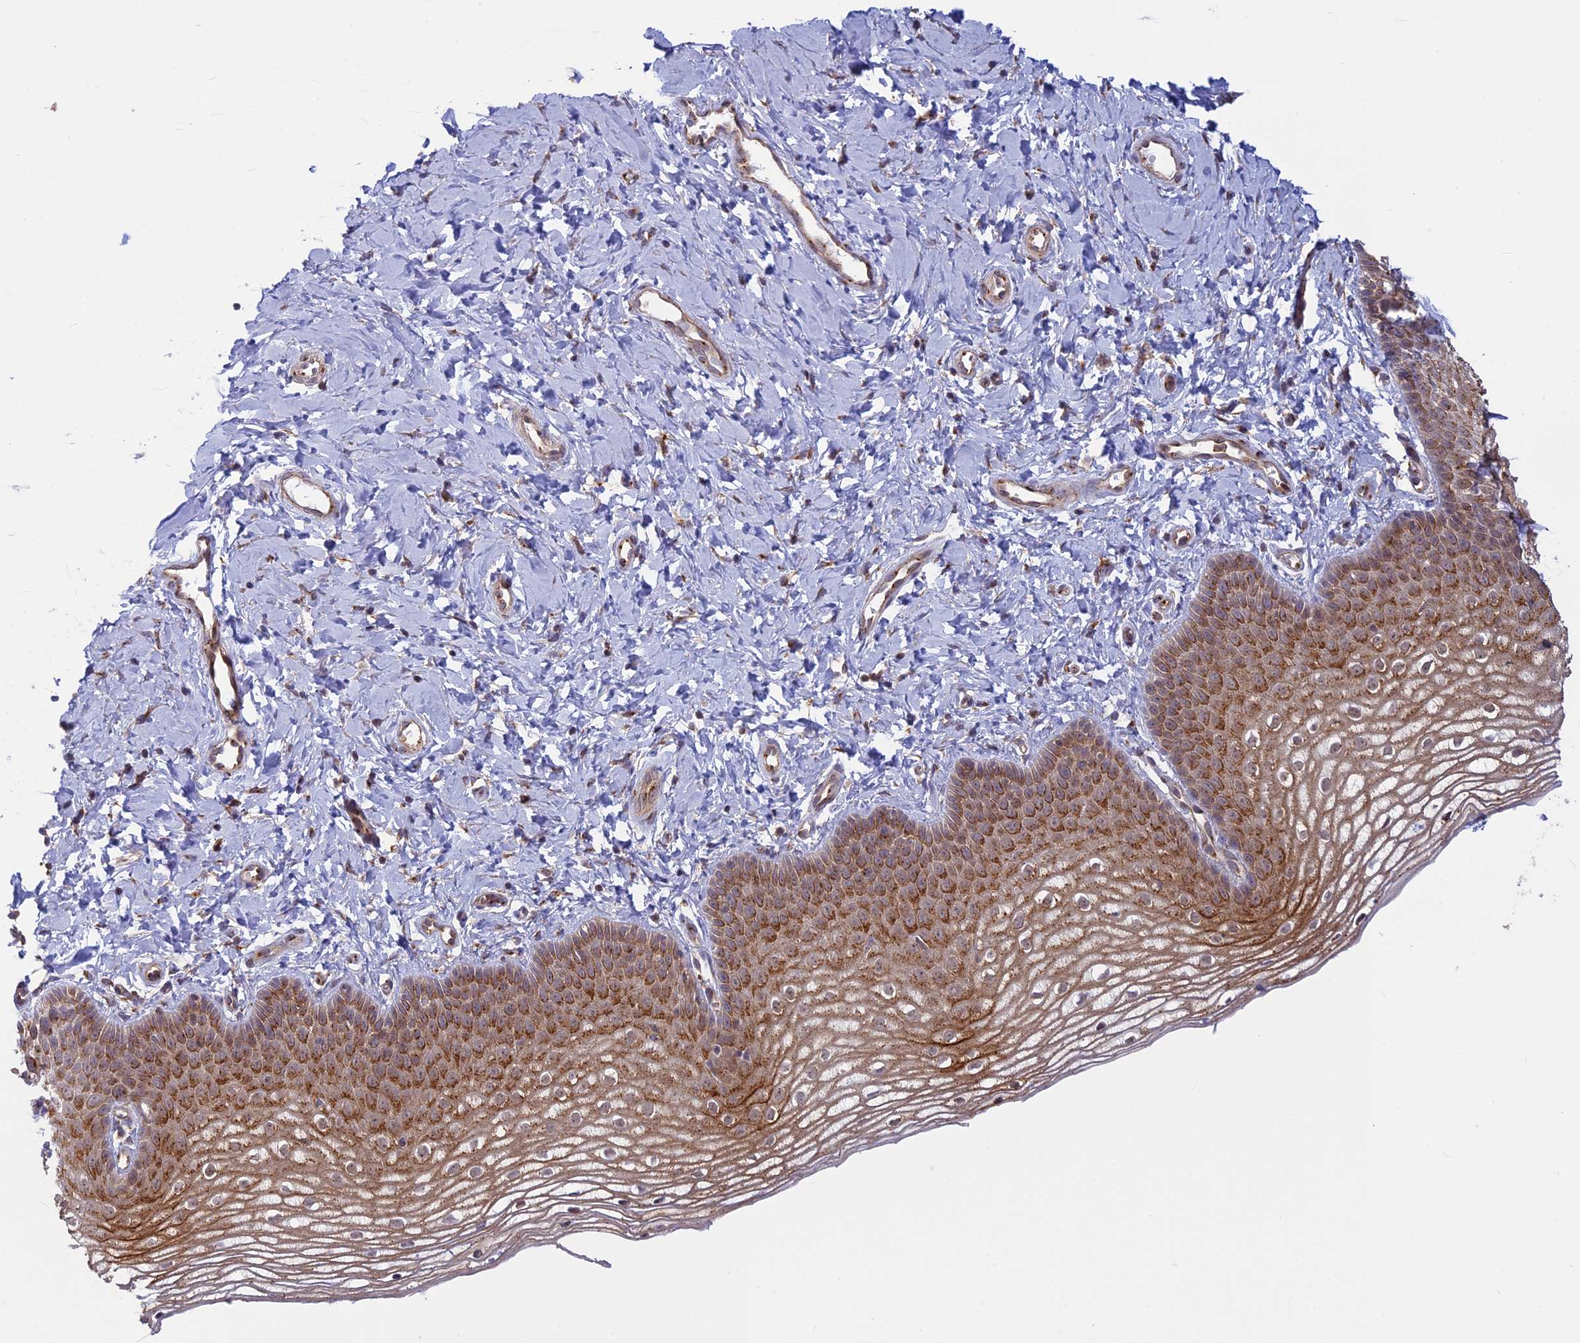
{"staining": {"intensity": "moderate", "quantity": ">75%", "location": "cytoplasmic/membranous"}, "tissue": "vagina", "cell_type": "Squamous epithelial cells", "image_type": "normal", "snomed": [{"axis": "morphology", "description": "Normal tissue, NOS"}, {"axis": "topography", "description": "Vagina"}], "caption": "Brown immunohistochemical staining in benign human vagina shows moderate cytoplasmic/membranous staining in about >75% of squamous epithelial cells.", "gene": "CLINT1", "patient": {"sex": "female", "age": 68}}